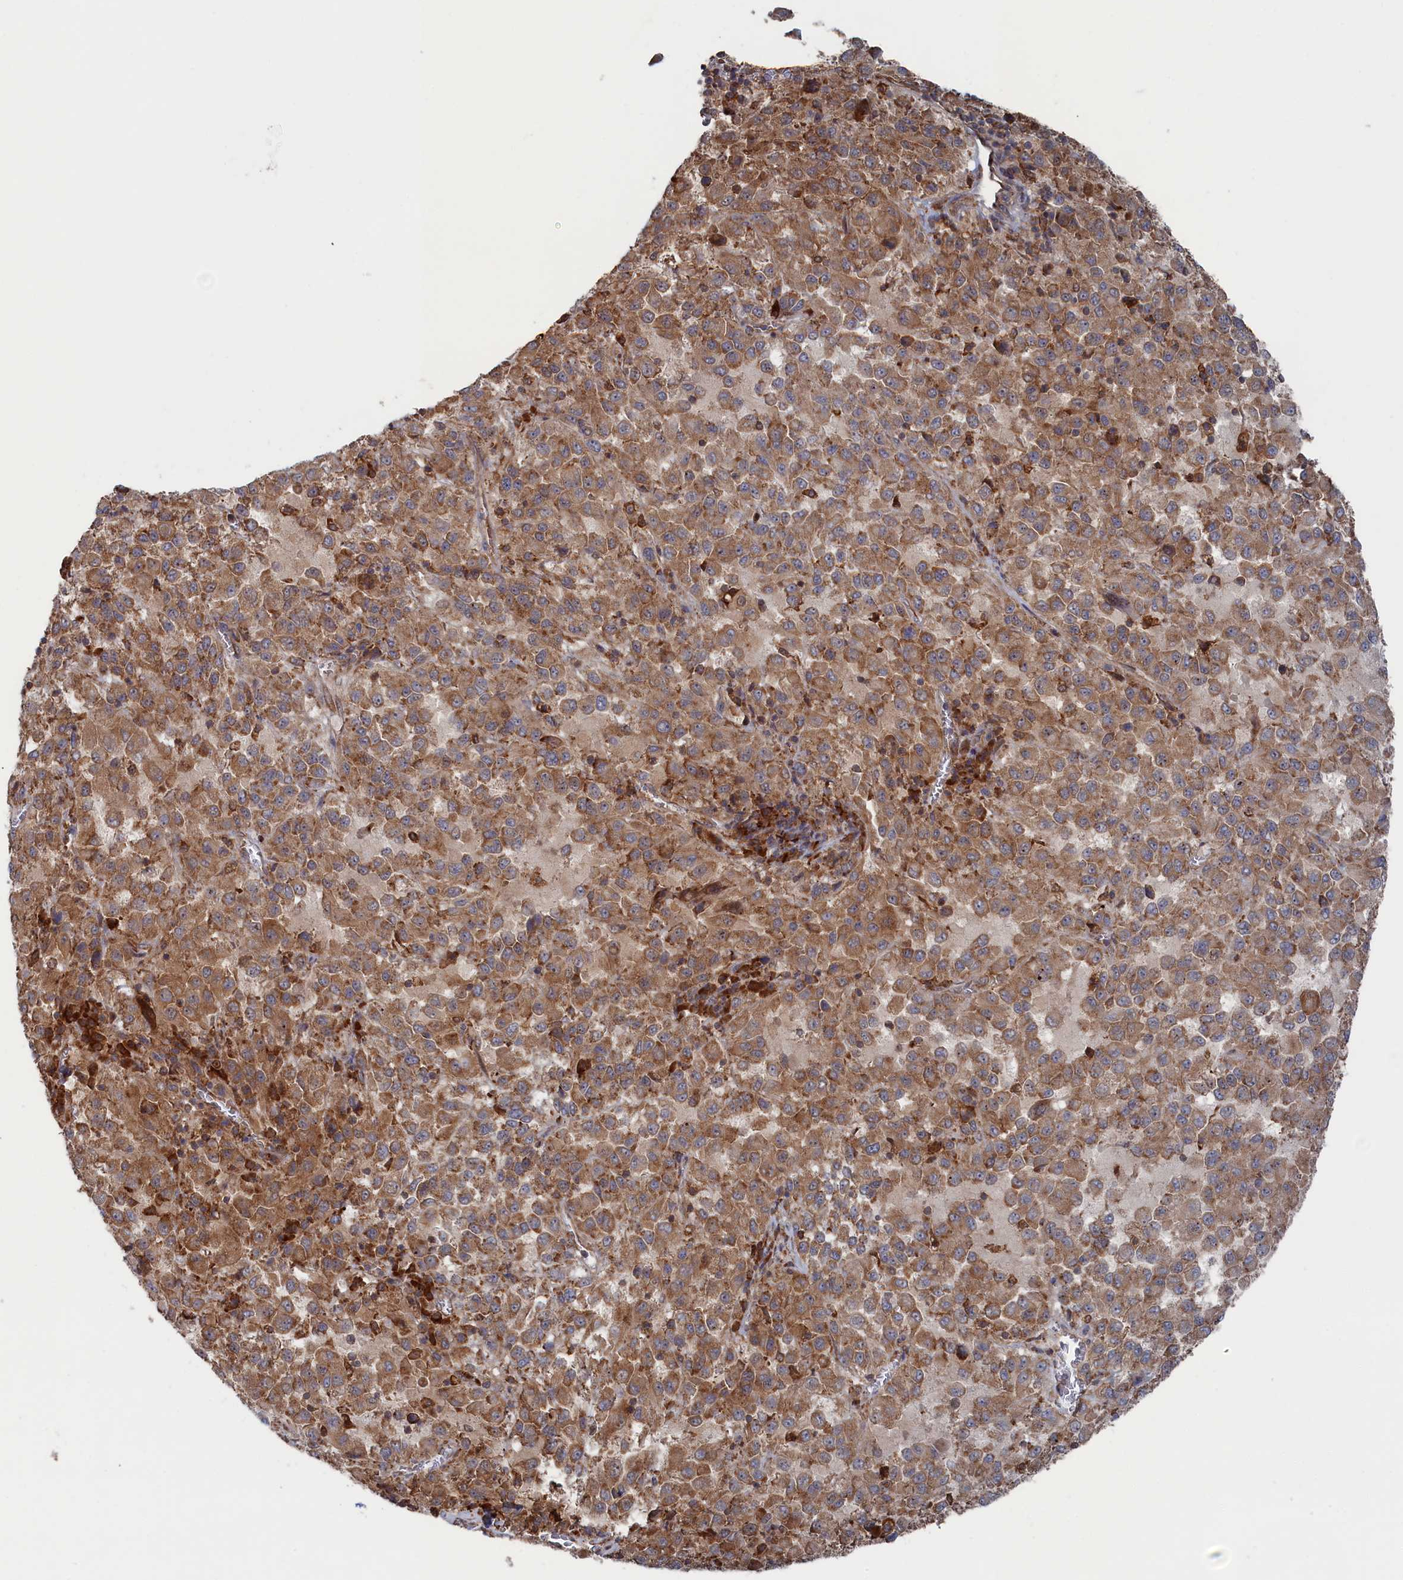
{"staining": {"intensity": "moderate", "quantity": ">75%", "location": "cytoplasmic/membranous"}, "tissue": "melanoma", "cell_type": "Tumor cells", "image_type": "cancer", "snomed": [{"axis": "morphology", "description": "Malignant melanoma, Metastatic site"}, {"axis": "topography", "description": "Lung"}], "caption": "Human malignant melanoma (metastatic site) stained for a protein (brown) shows moderate cytoplasmic/membranous positive positivity in approximately >75% of tumor cells.", "gene": "BPIFB6", "patient": {"sex": "male", "age": 64}}